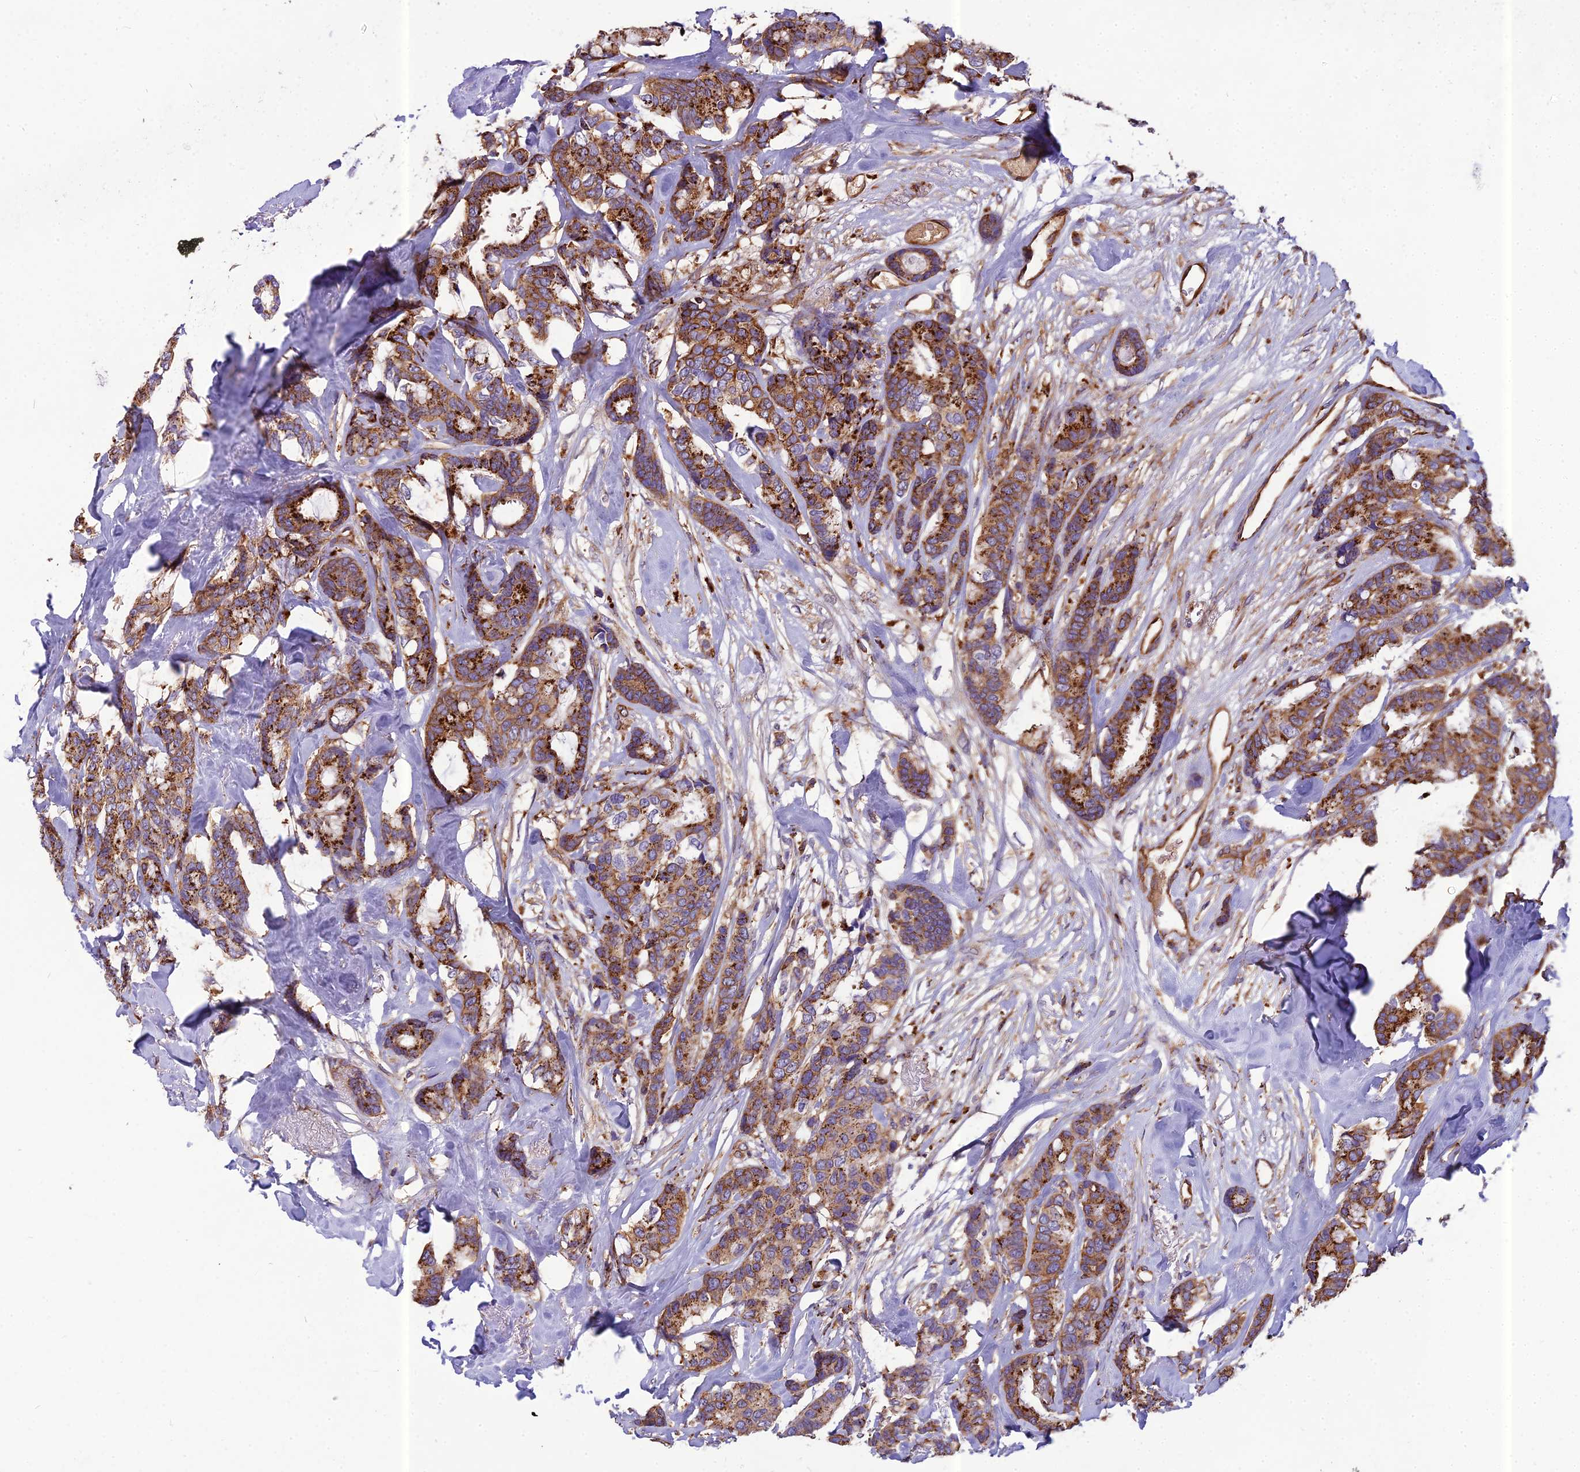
{"staining": {"intensity": "strong", "quantity": ">75%", "location": "cytoplasmic/membranous"}, "tissue": "breast cancer", "cell_type": "Tumor cells", "image_type": "cancer", "snomed": [{"axis": "morphology", "description": "Duct carcinoma"}, {"axis": "topography", "description": "Breast"}], "caption": "Human intraductal carcinoma (breast) stained with a brown dye demonstrates strong cytoplasmic/membranous positive staining in about >75% of tumor cells.", "gene": "SPDL1", "patient": {"sex": "female", "age": 87}}